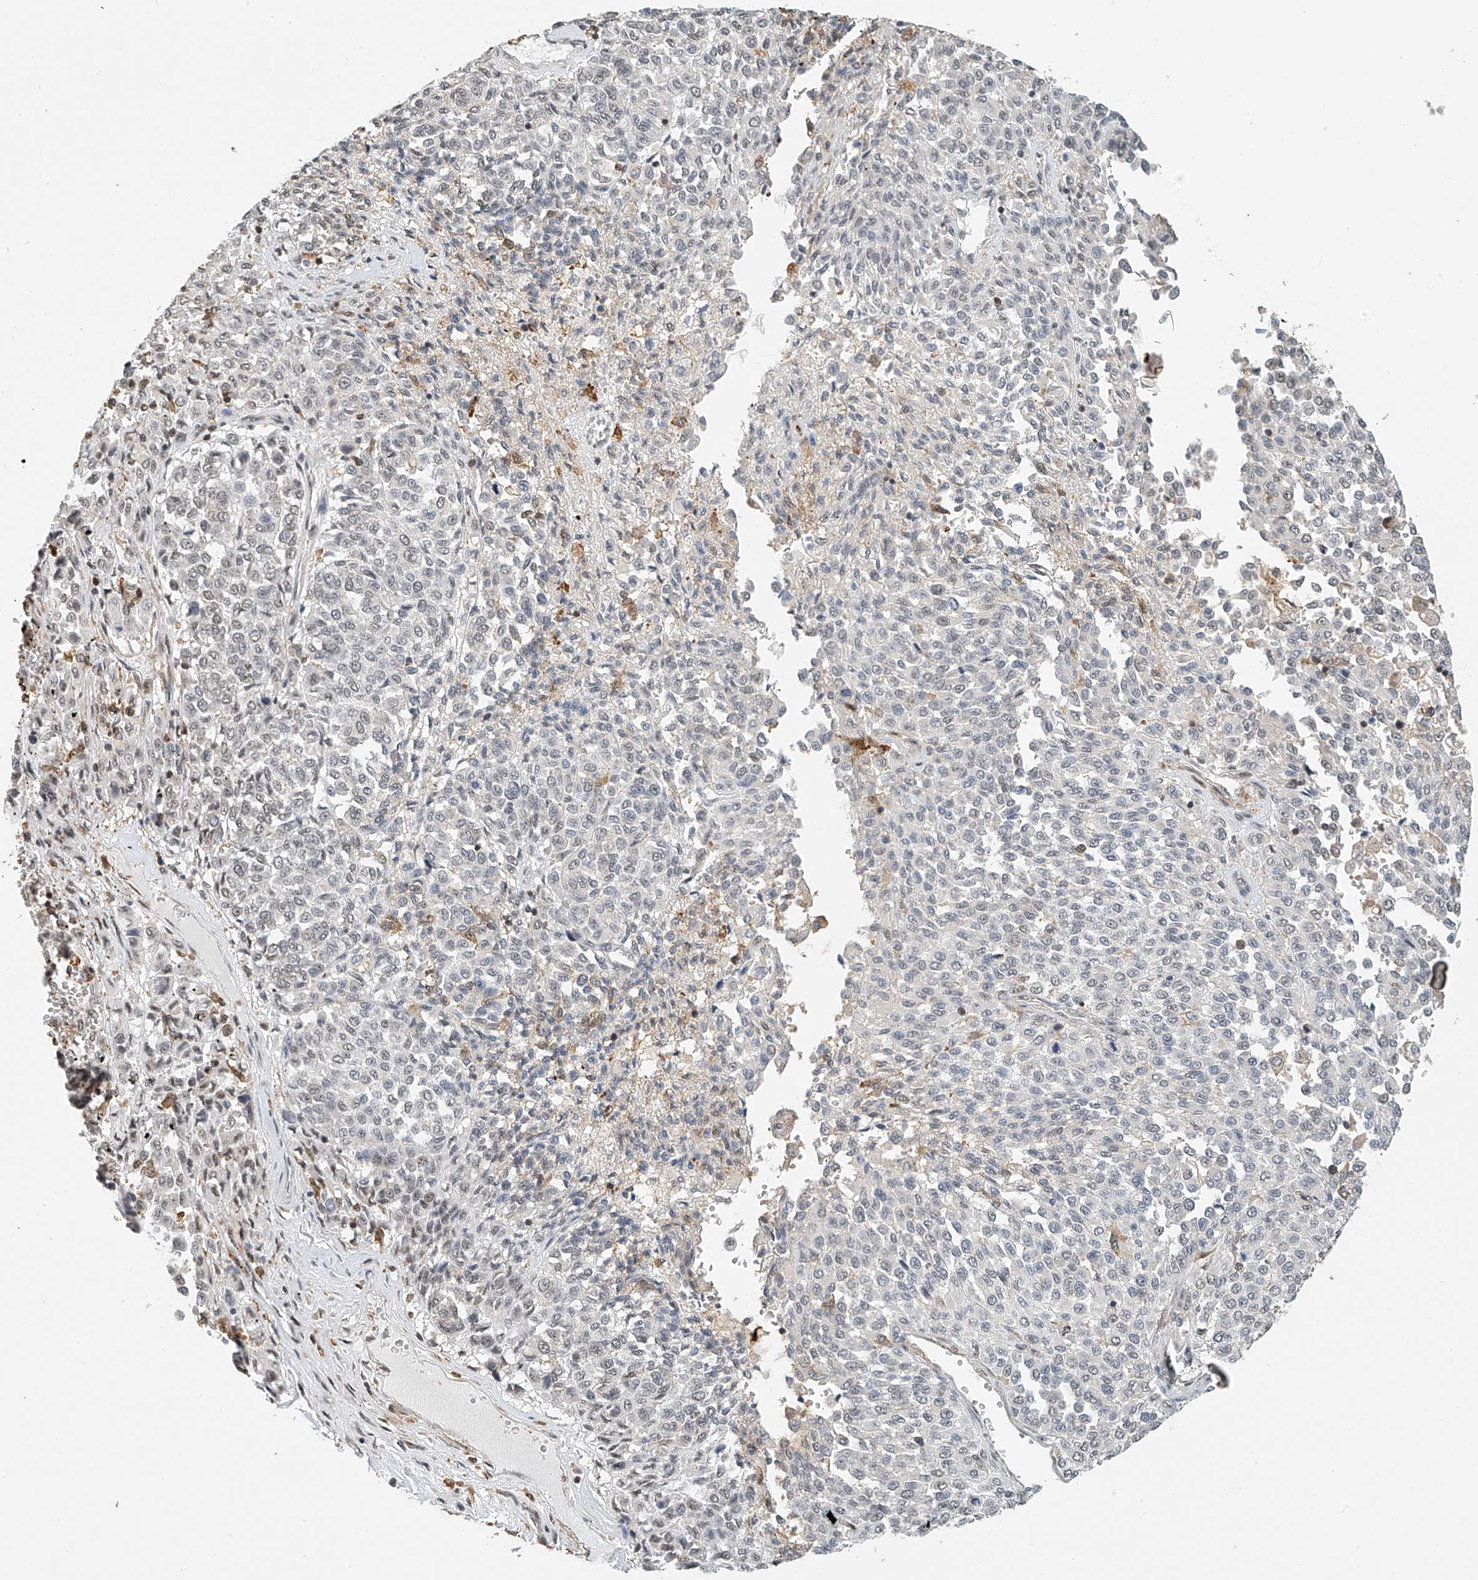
{"staining": {"intensity": "negative", "quantity": "none", "location": "none"}, "tissue": "melanoma", "cell_type": "Tumor cells", "image_type": "cancer", "snomed": [{"axis": "morphology", "description": "Malignant melanoma, Metastatic site"}, {"axis": "topography", "description": "Pancreas"}], "caption": "Human malignant melanoma (metastatic site) stained for a protein using immunohistochemistry (IHC) displays no positivity in tumor cells.", "gene": "MICAL1", "patient": {"sex": "female", "age": 30}}